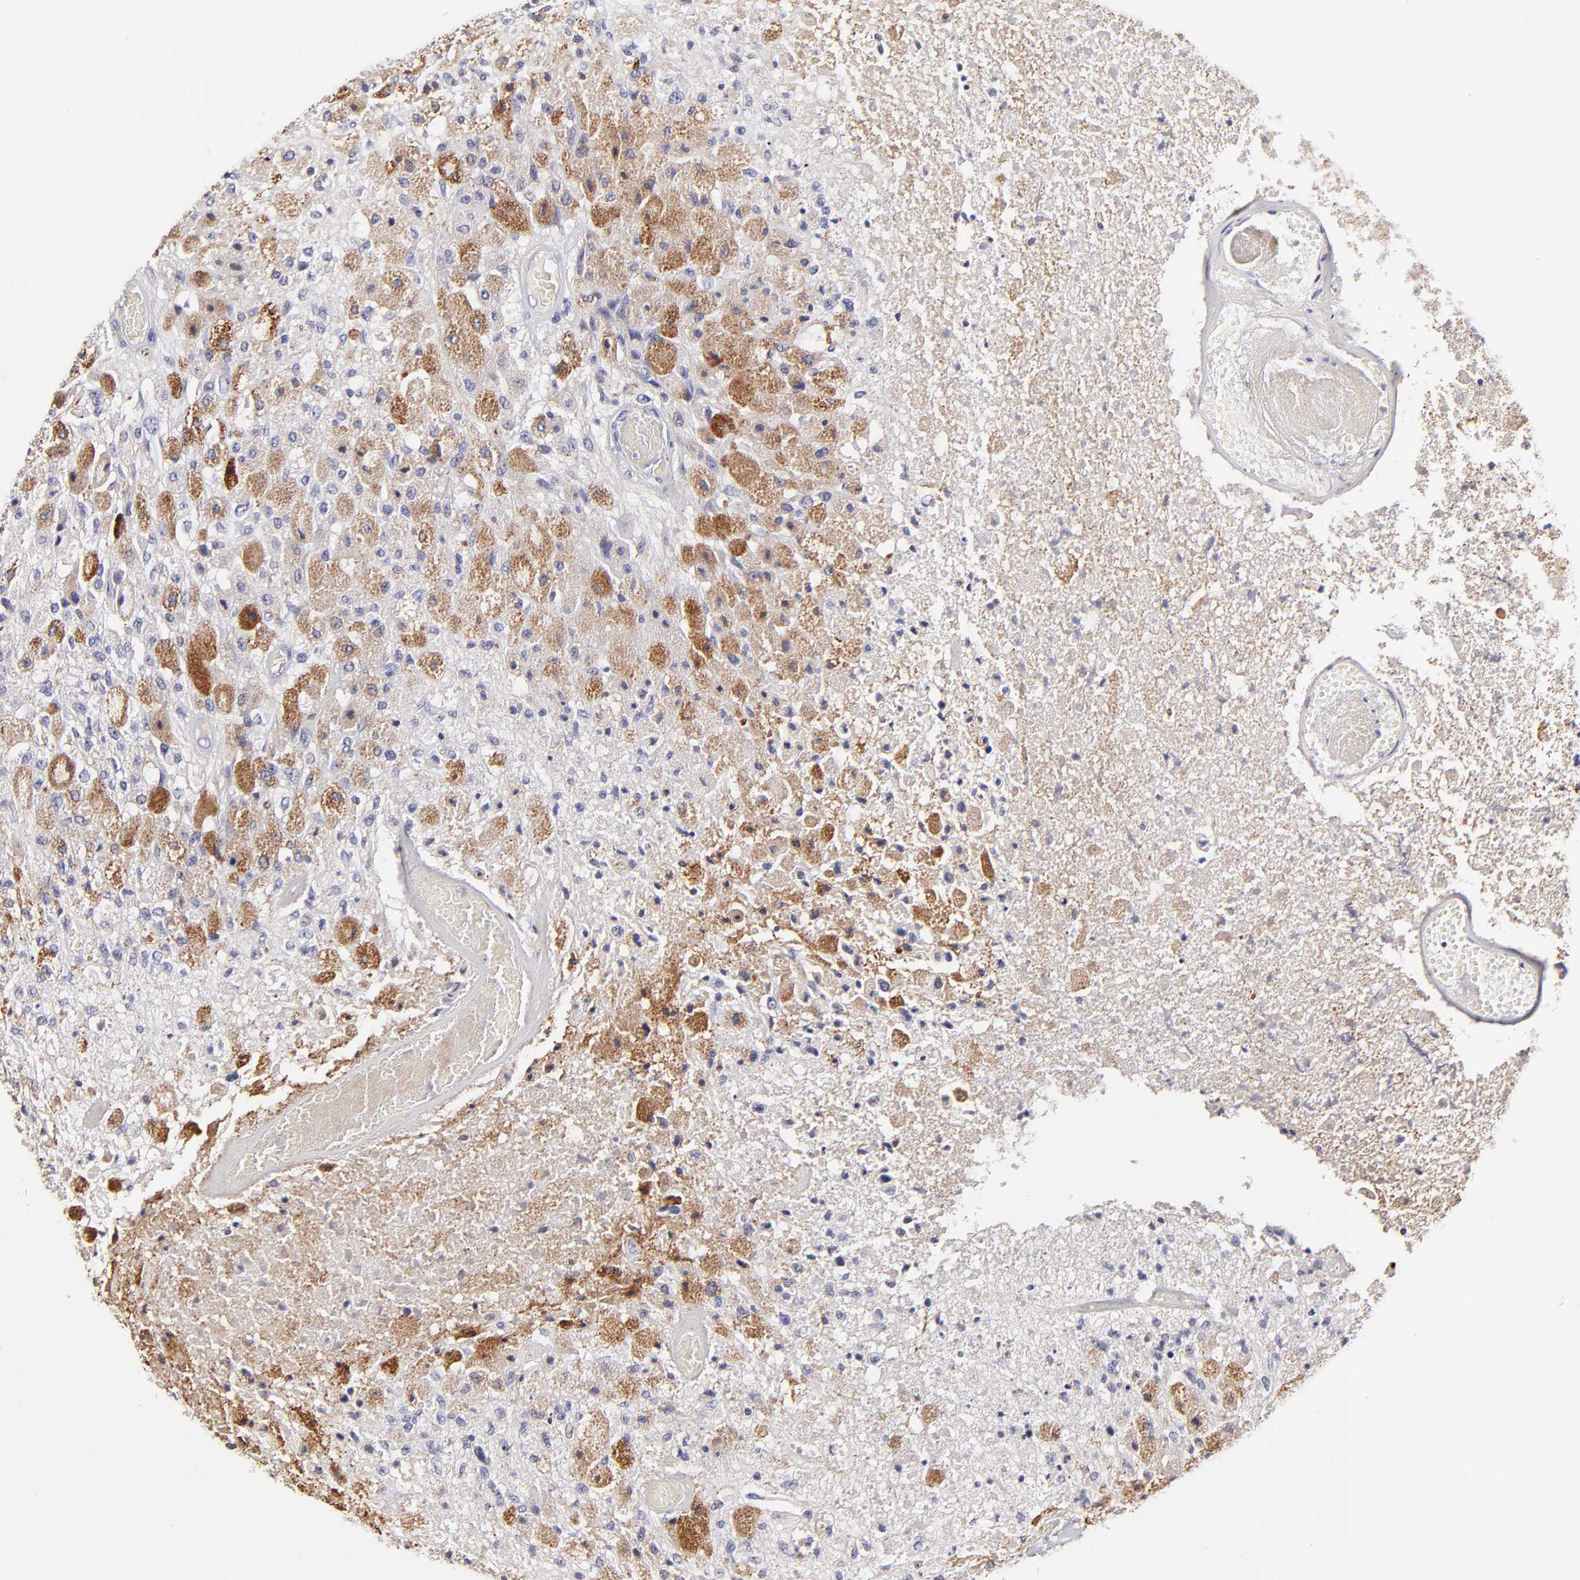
{"staining": {"intensity": "moderate", "quantity": "25%-75%", "location": "cytoplasmic/membranous"}, "tissue": "glioma", "cell_type": "Tumor cells", "image_type": "cancer", "snomed": [{"axis": "morphology", "description": "Normal tissue, NOS"}, {"axis": "morphology", "description": "Glioma, malignant, High grade"}, {"axis": "topography", "description": "Cerebral cortex"}], "caption": "IHC image of neoplastic tissue: human glioma stained using IHC displays medium levels of moderate protein expression localized specifically in the cytoplasmic/membranous of tumor cells, appearing as a cytoplasmic/membranous brown color.", "gene": "BTG2", "patient": {"sex": "male", "age": 77}}